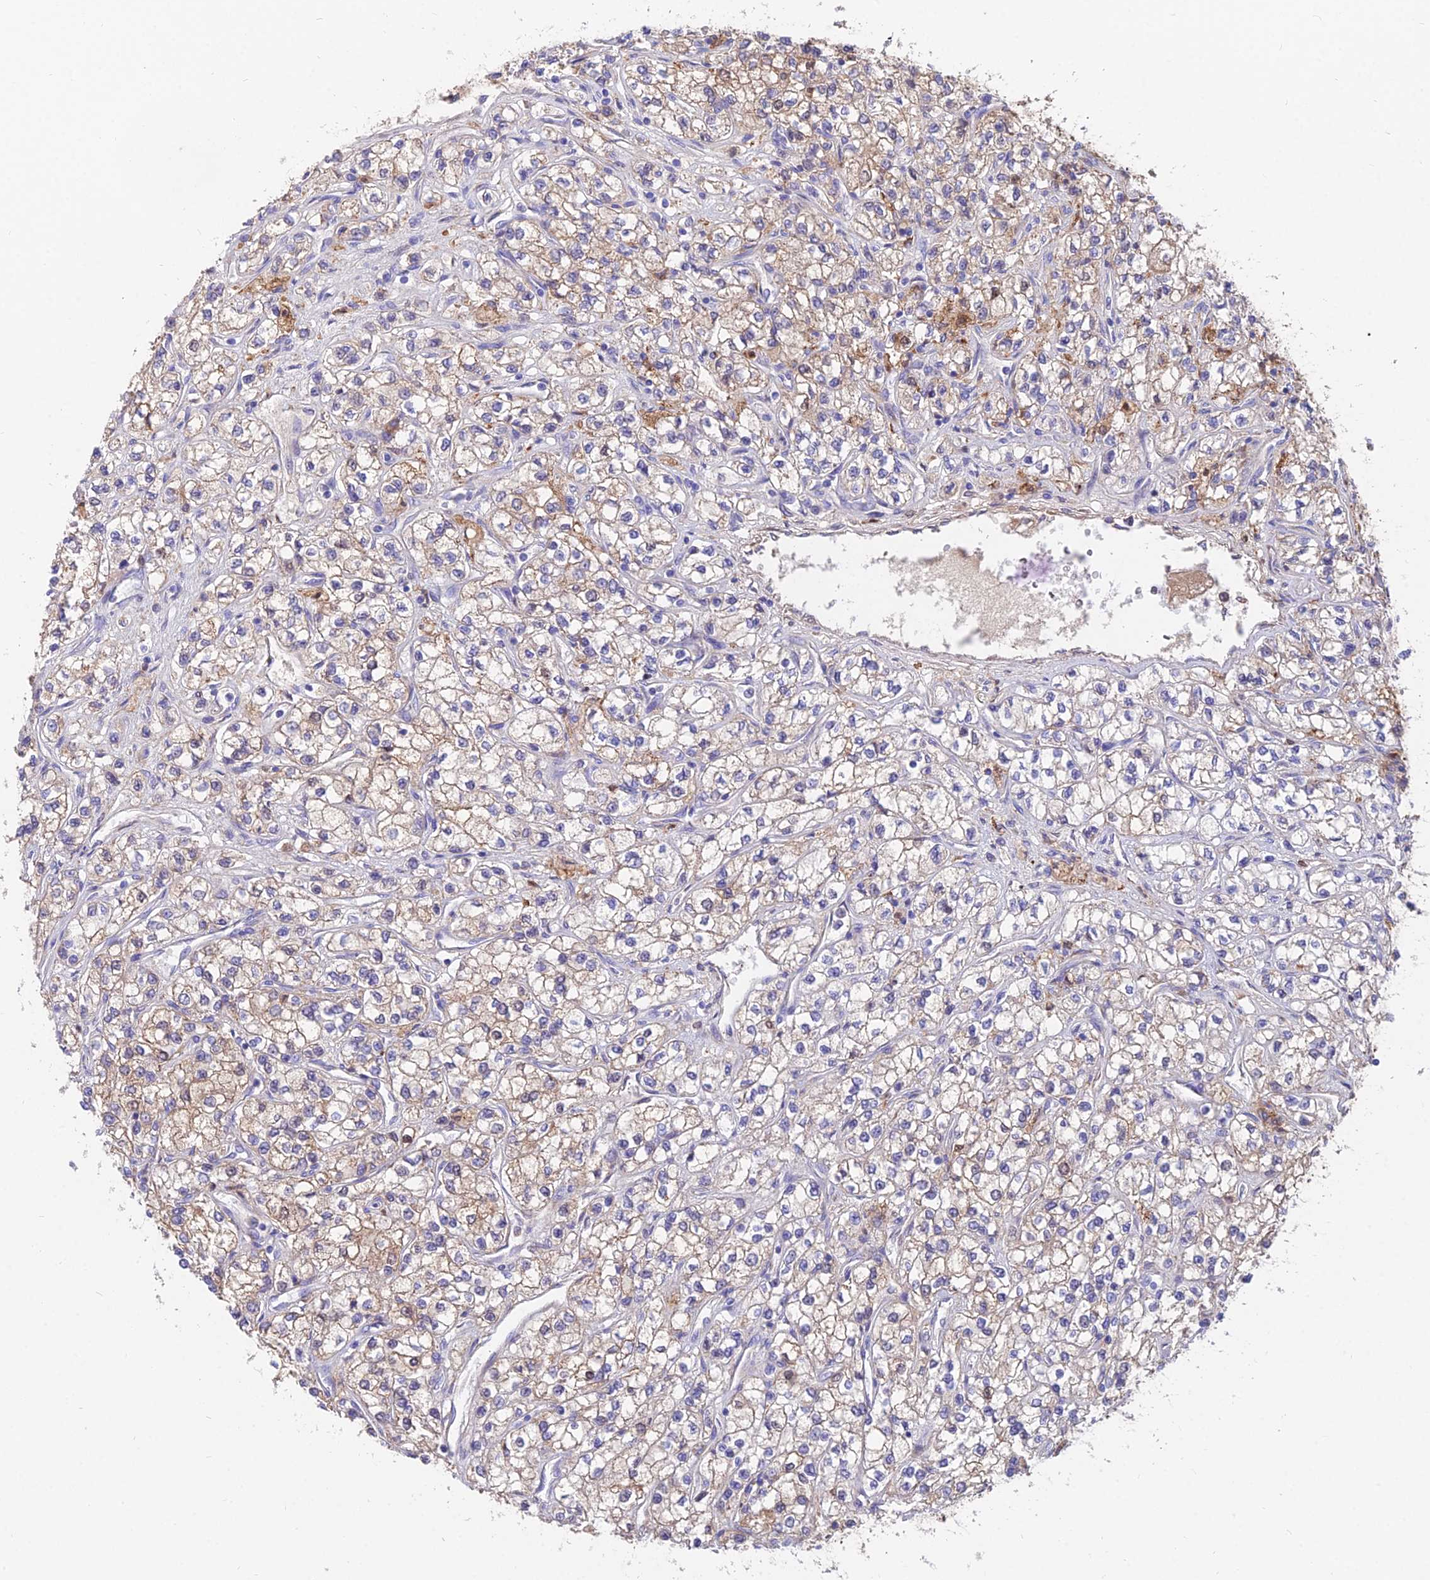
{"staining": {"intensity": "moderate", "quantity": "25%-75%", "location": "cytoplasmic/membranous"}, "tissue": "renal cancer", "cell_type": "Tumor cells", "image_type": "cancer", "snomed": [{"axis": "morphology", "description": "Adenocarcinoma, NOS"}, {"axis": "topography", "description": "Kidney"}], "caption": "DAB (3,3'-diaminobenzidine) immunohistochemical staining of human renal cancer shows moderate cytoplasmic/membranous protein staining in about 25%-75% of tumor cells.", "gene": "TIGD6", "patient": {"sex": "male", "age": 80}}